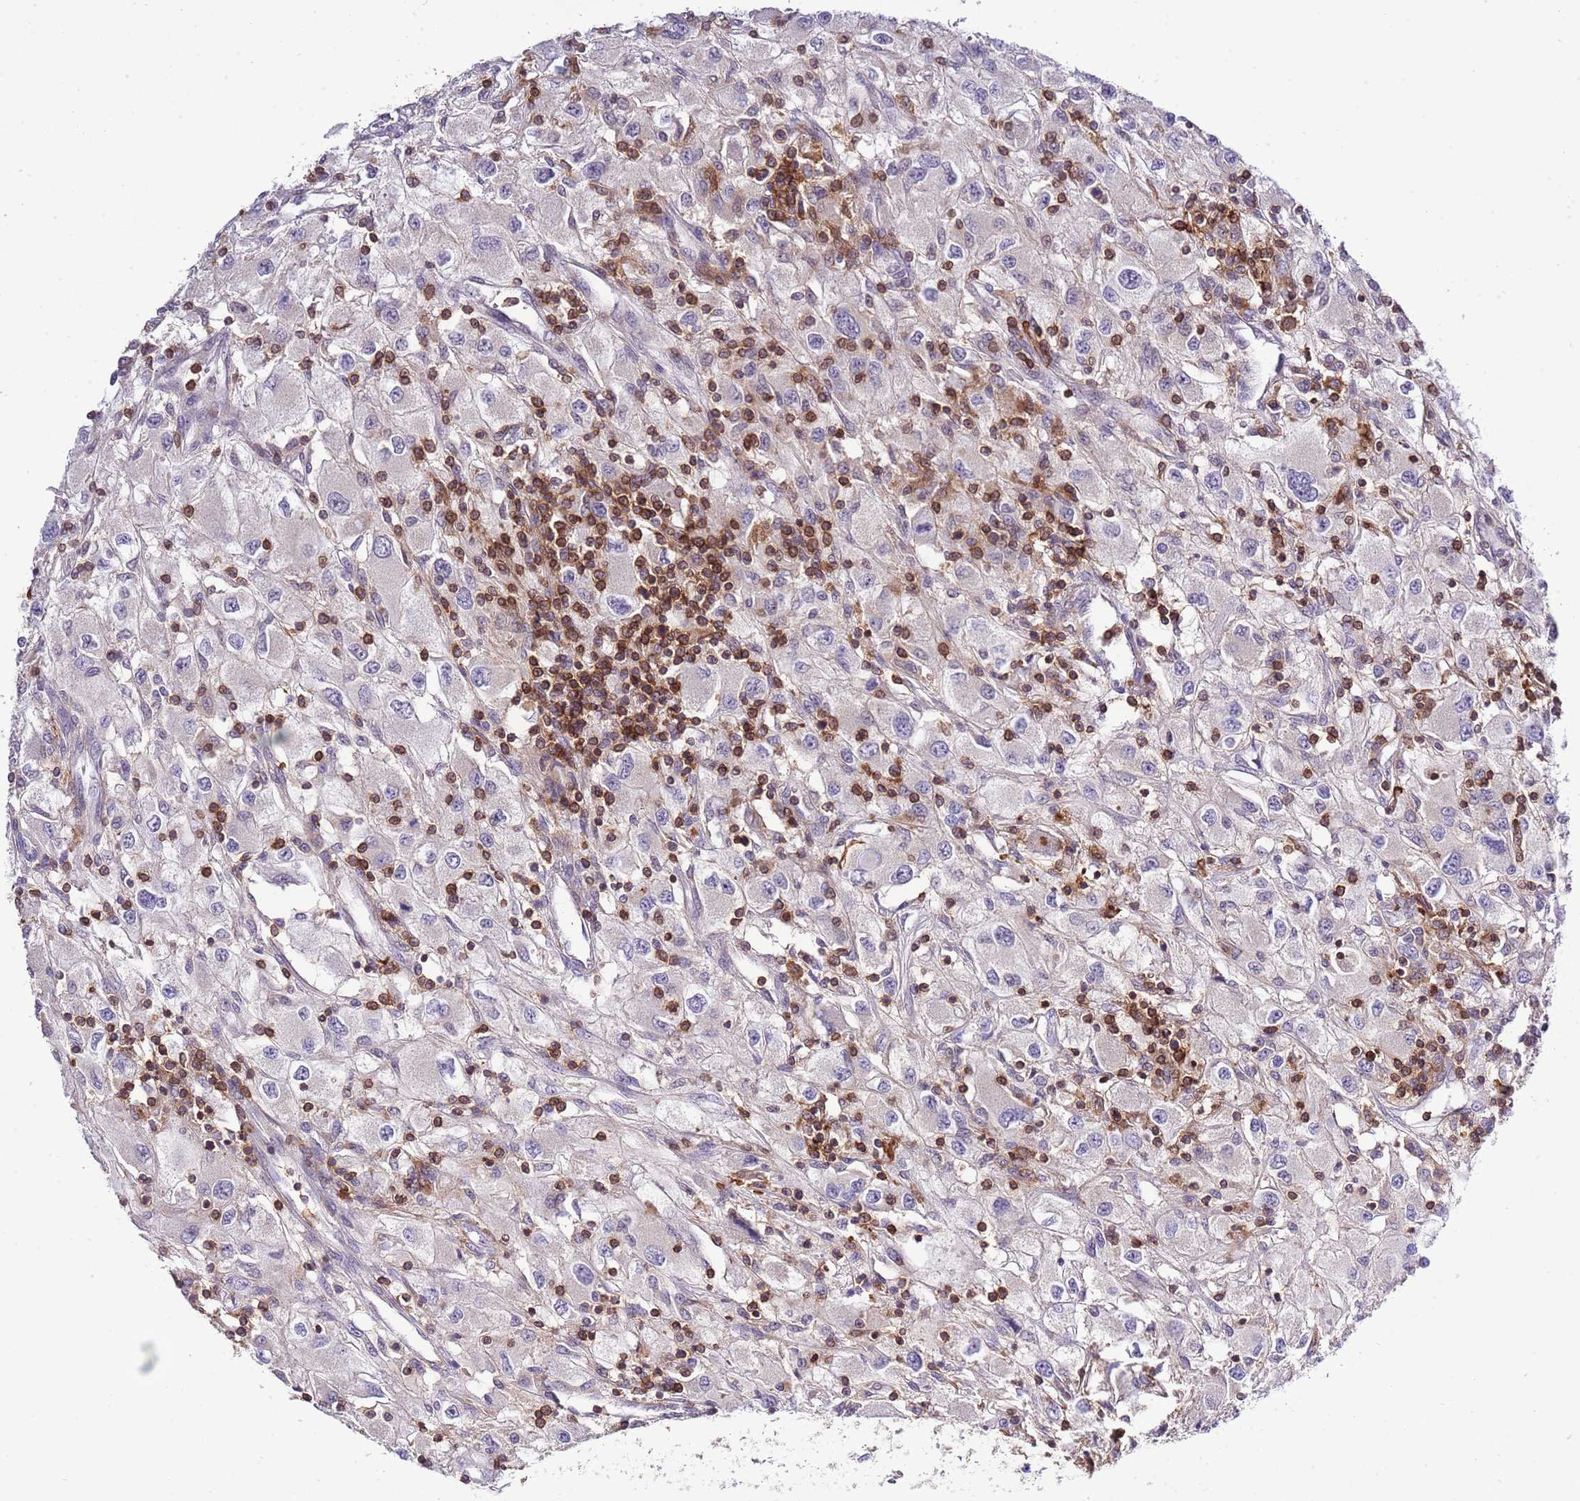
{"staining": {"intensity": "negative", "quantity": "none", "location": "none"}, "tissue": "renal cancer", "cell_type": "Tumor cells", "image_type": "cancer", "snomed": [{"axis": "morphology", "description": "Adenocarcinoma, NOS"}, {"axis": "topography", "description": "Kidney"}], "caption": "A histopathology image of human renal adenocarcinoma is negative for staining in tumor cells. (DAB immunohistochemistry (IHC) visualized using brightfield microscopy, high magnification).", "gene": "EFHD1", "patient": {"sex": "female", "age": 67}}